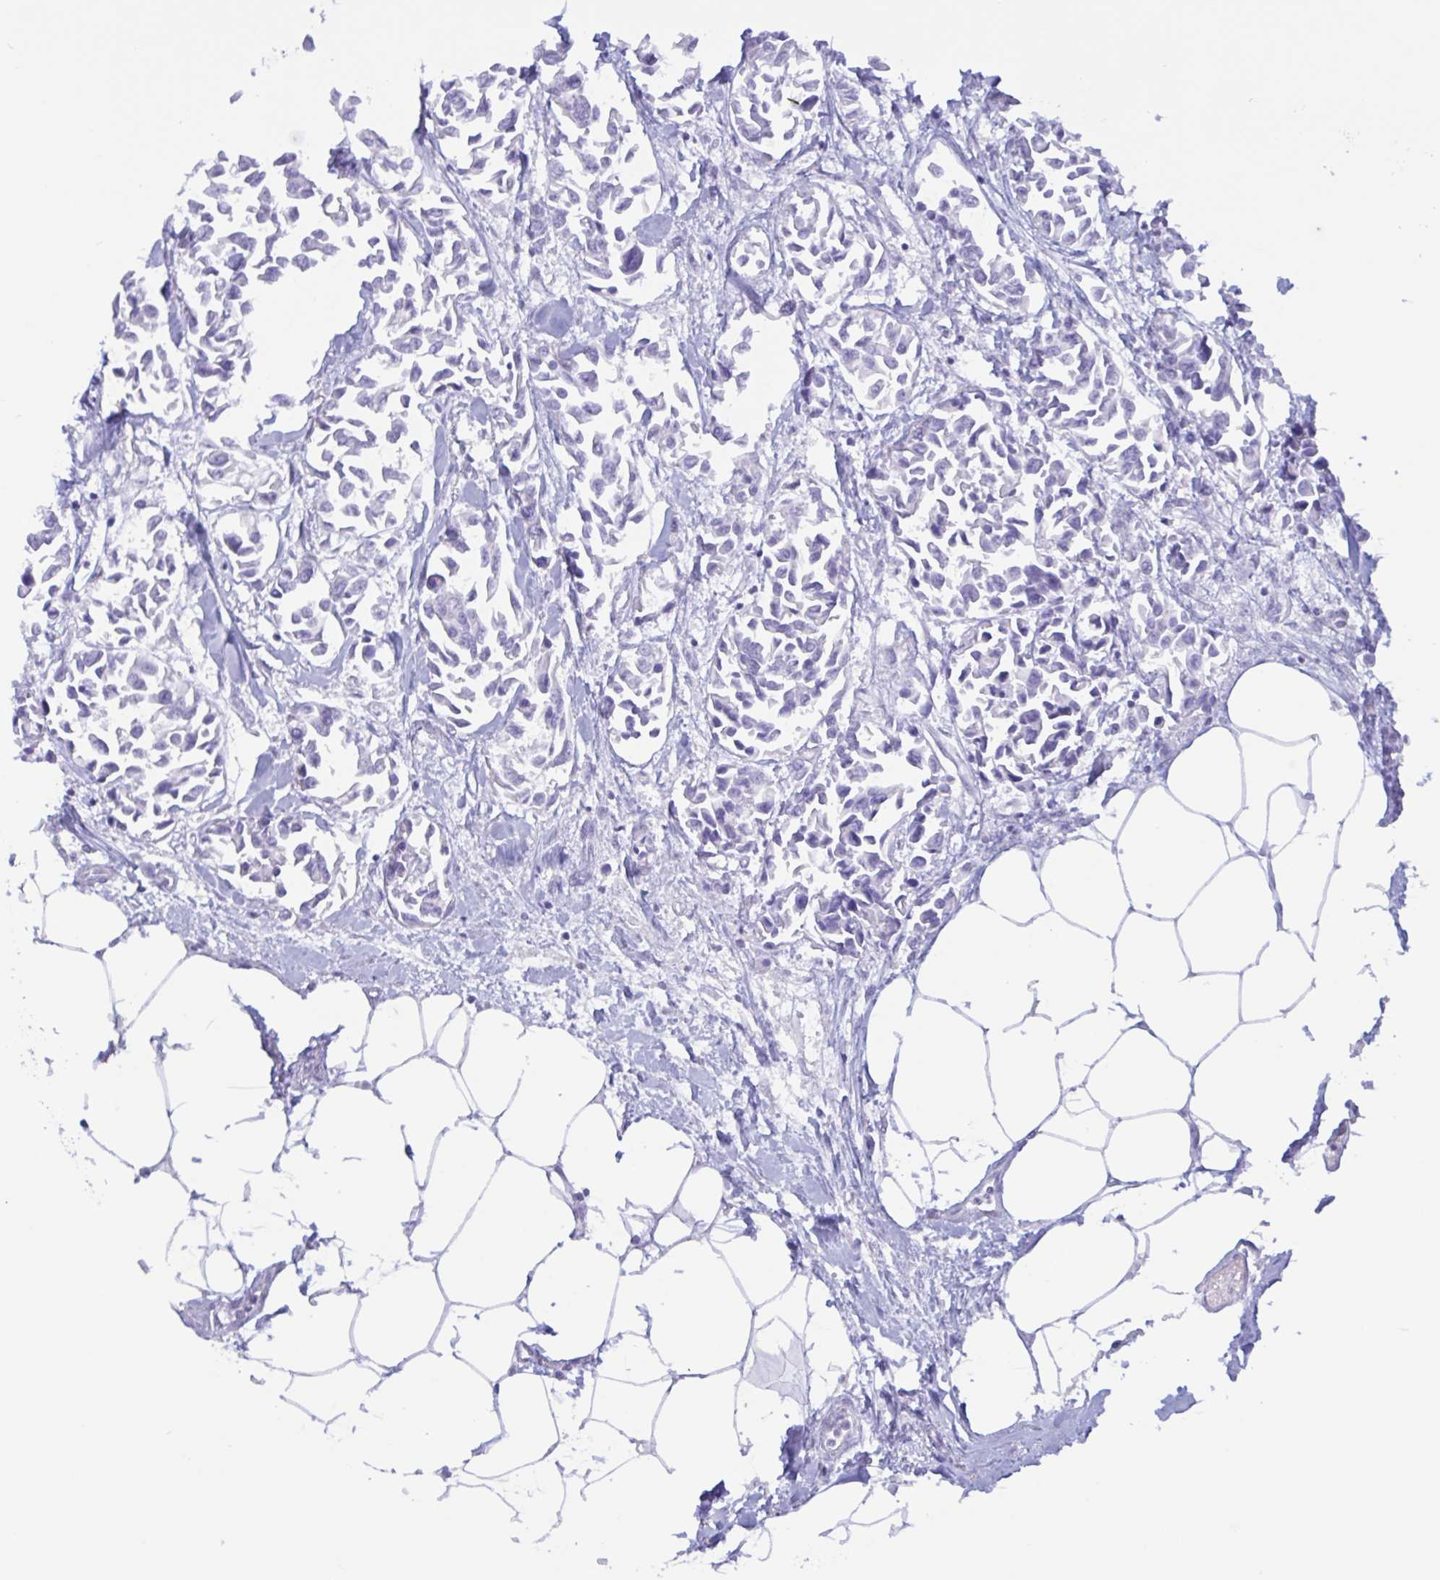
{"staining": {"intensity": "negative", "quantity": "none", "location": "none"}, "tissue": "breast cancer", "cell_type": "Tumor cells", "image_type": "cancer", "snomed": [{"axis": "morphology", "description": "Duct carcinoma"}, {"axis": "topography", "description": "Breast"}], "caption": "The histopathology image demonstrates no staining of tumor cells in breast infiltrating ductal carcinoma. The staining was performed using DAB (3,3'-diaminobenzidine) to visualize the protein expression in brown, while the nuclei were stained in blue with hematoxylin (Magnification: 20x).", "gene": "ZNF850", "patient": {"sex": "female", "age": 54}}